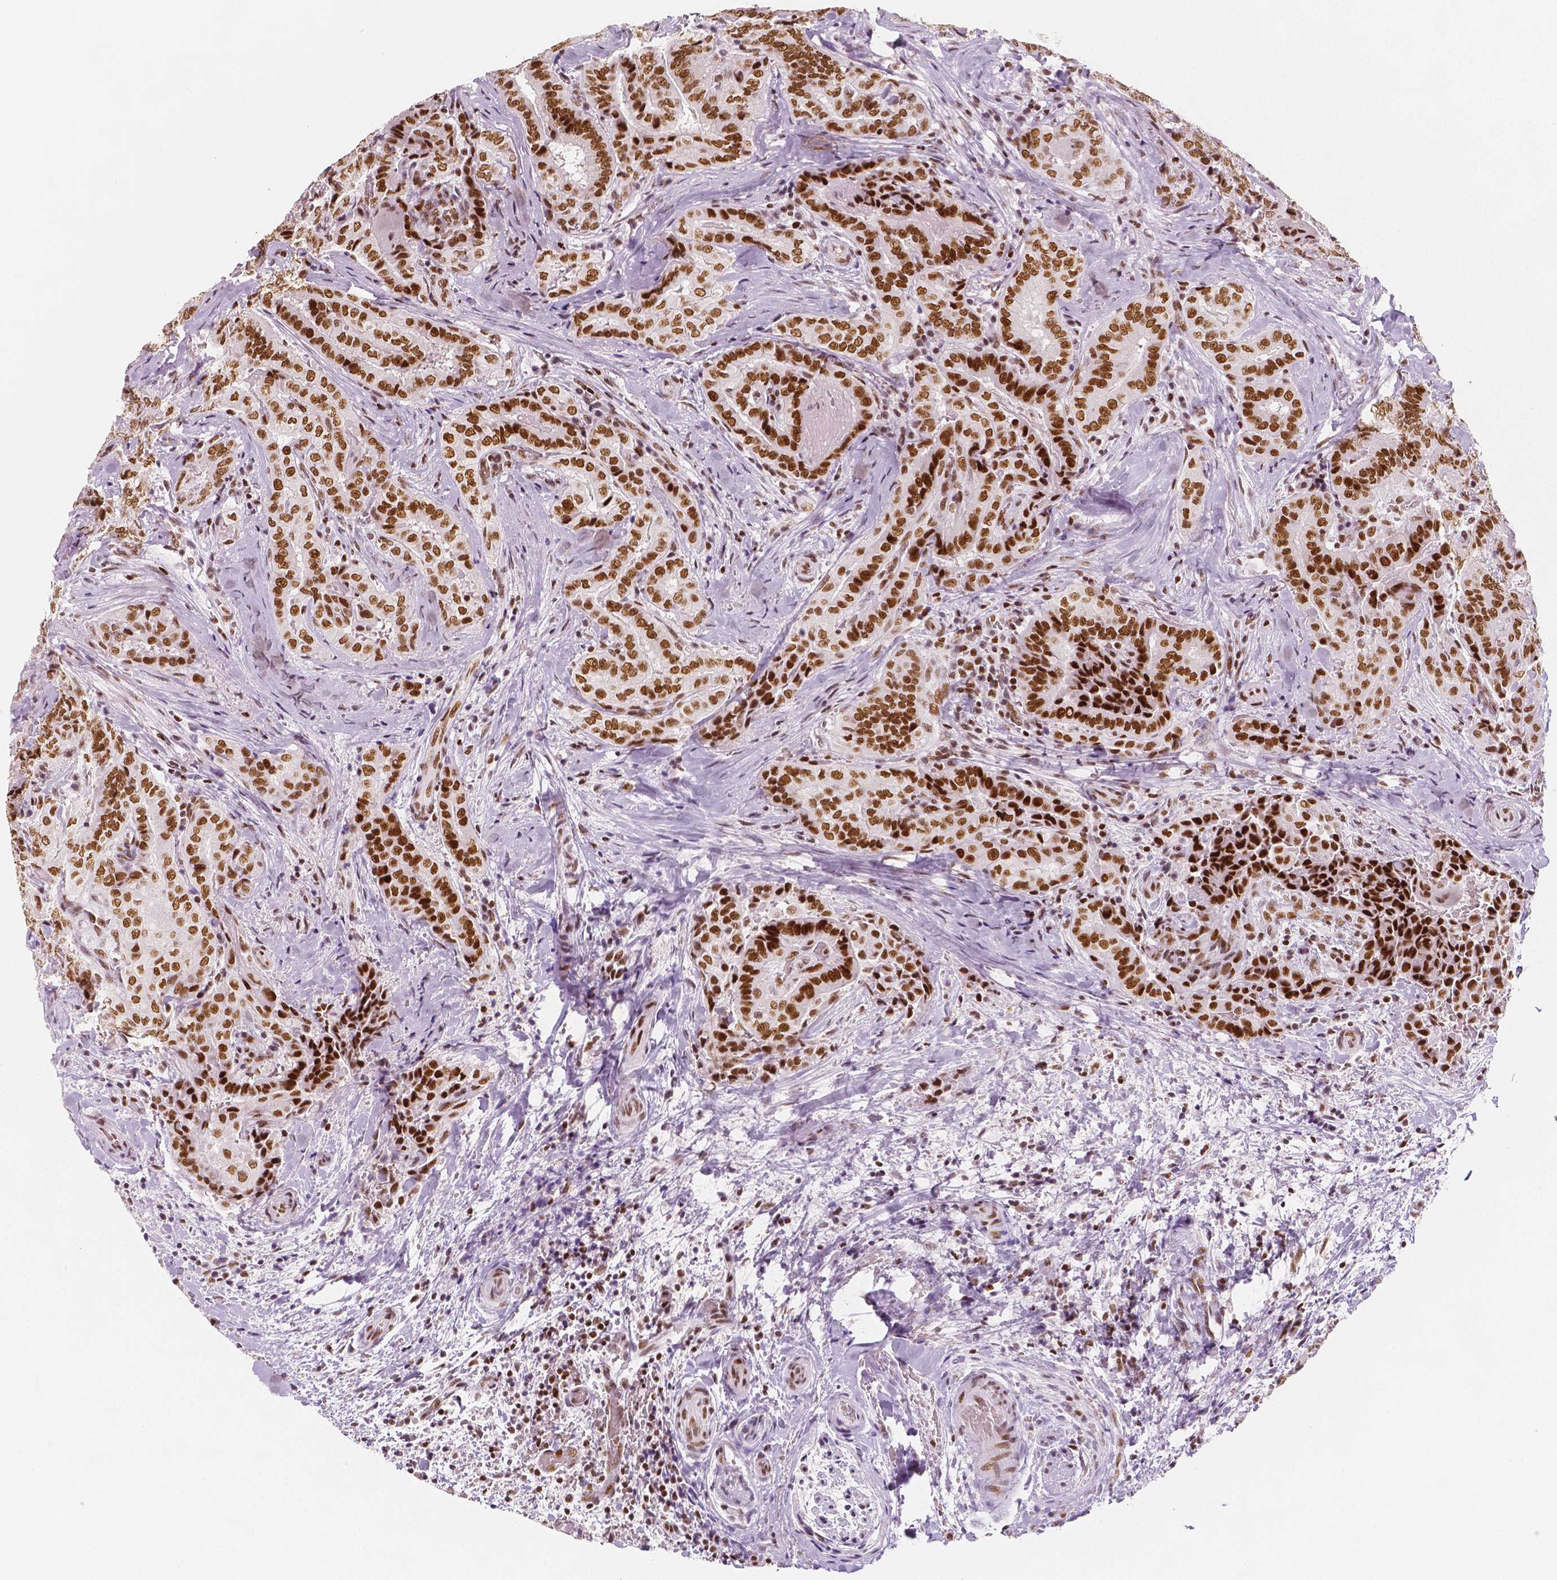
{"staining": {"intensity": "strong", "quantity": ">75%", "location": "nuclear"}, "tissue": "thyroid cancer", "cell_type": "Tumor cells", "image_type": "cancer", "snomed": [{"axis": "morphology", "description": "Papillary adenocarcinoma, NOS"}, {"axis": "topography", "description": "Thyroid gland"}], "caption": "A brown stain shows strong nuclear positivity of a protein in papillary adenocarcinoma (thyroid) tumor cells.", "gene": "HDAC1", "patient": {"sex": "female", "age": 61}}